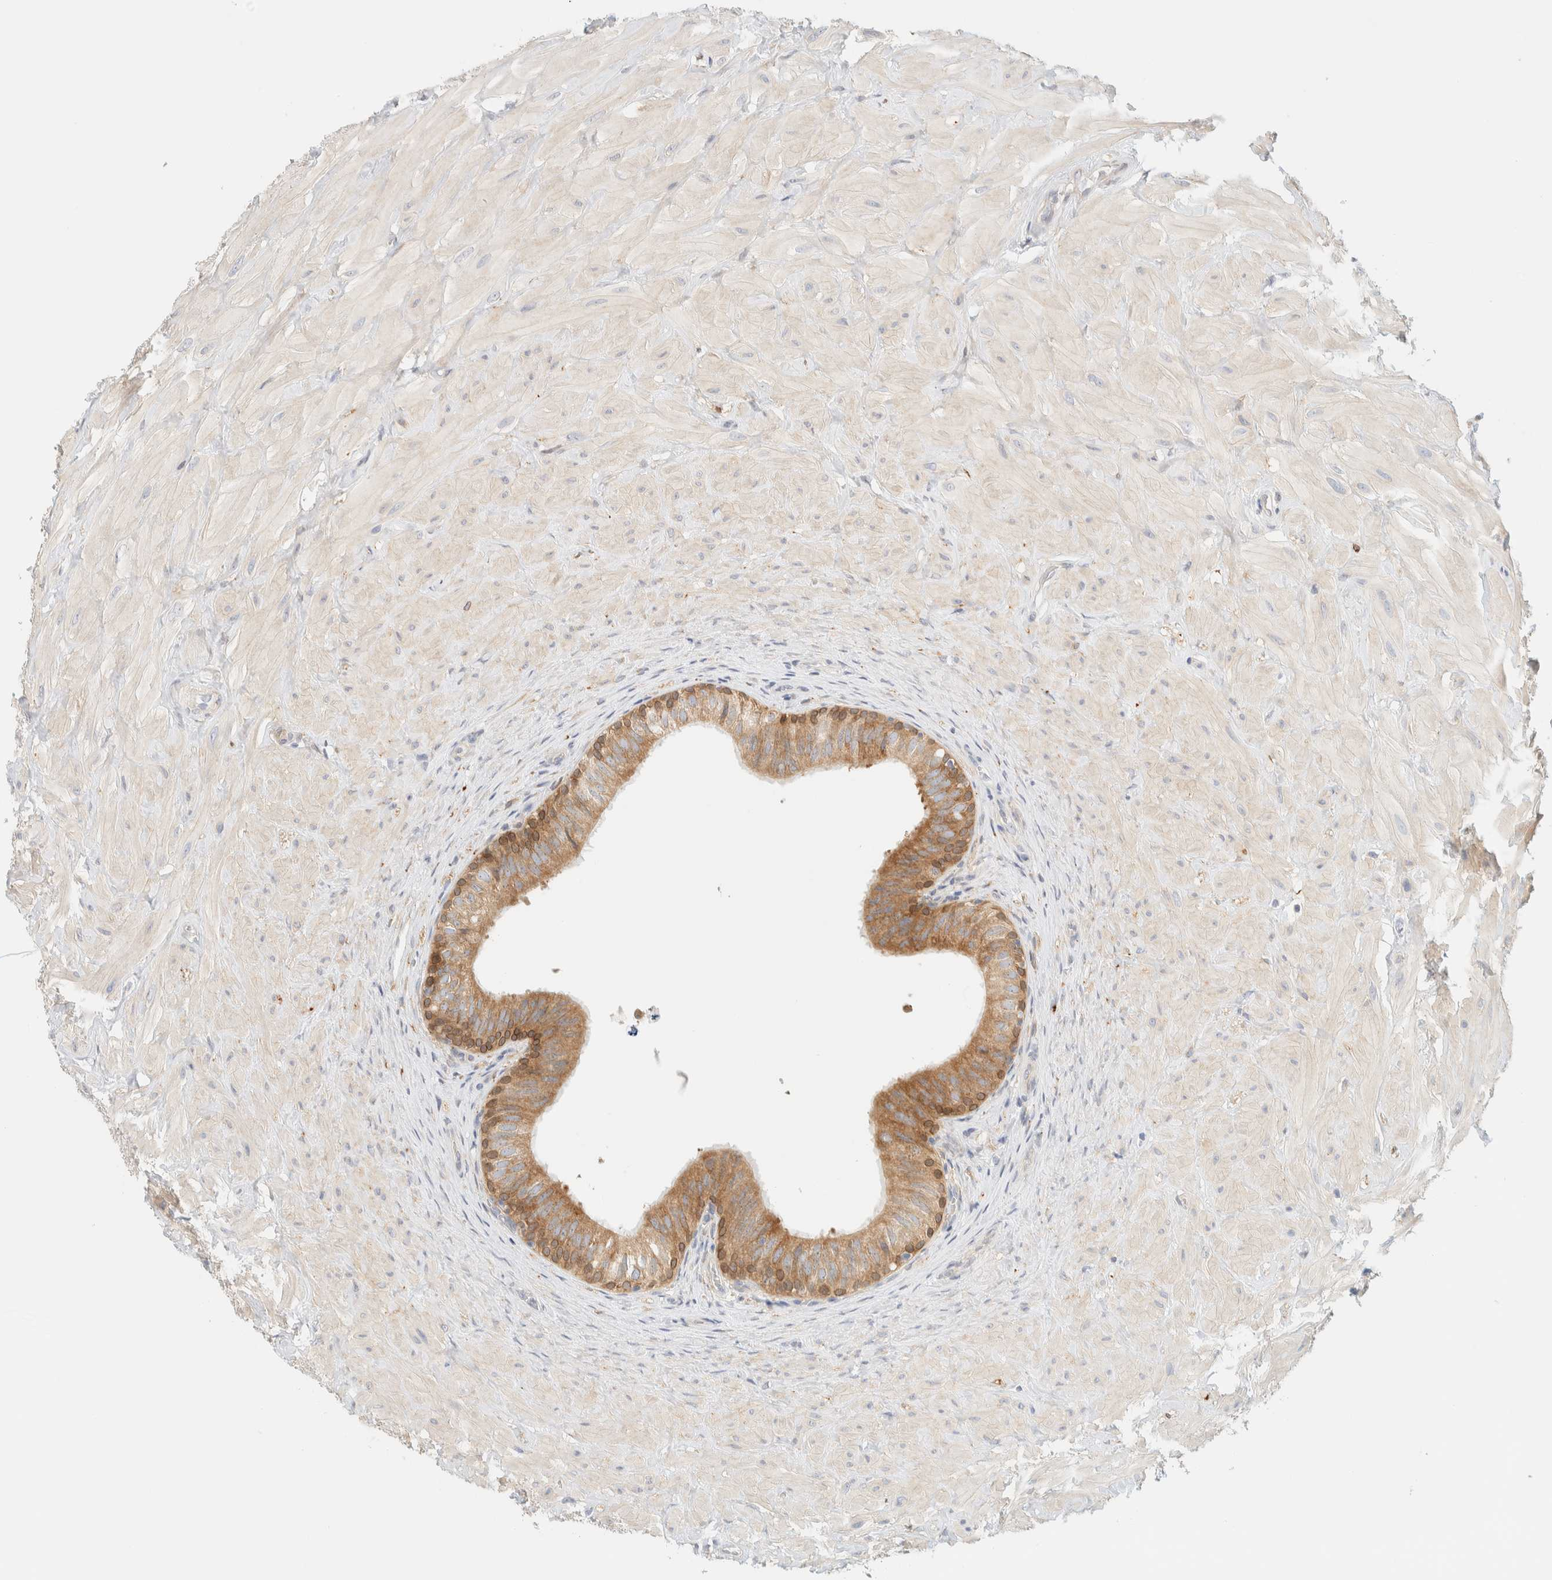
{"staining": {"intensity": "moderate", "quantity": ">75%", "location": "cytoplasmic/membranous"}, "tissue": "epididymis", "cell_type": "Glandular cells", "image_type": "normal", "snomed": [{"axis": "morphology", "description": "Normal tissue, NOS"}, {"axis": "topography", "description": "Soft tissue"}, {"axis": "topography", "description": "Epididymis"}], "caption": "Epididymis stained with a brown dye demonstrates moderate cytoplasmic/membranous positive expression in approximately >75% of glandular cells.", "gene": "NT5C", "patient": {"sex": "male", "age": 26}}